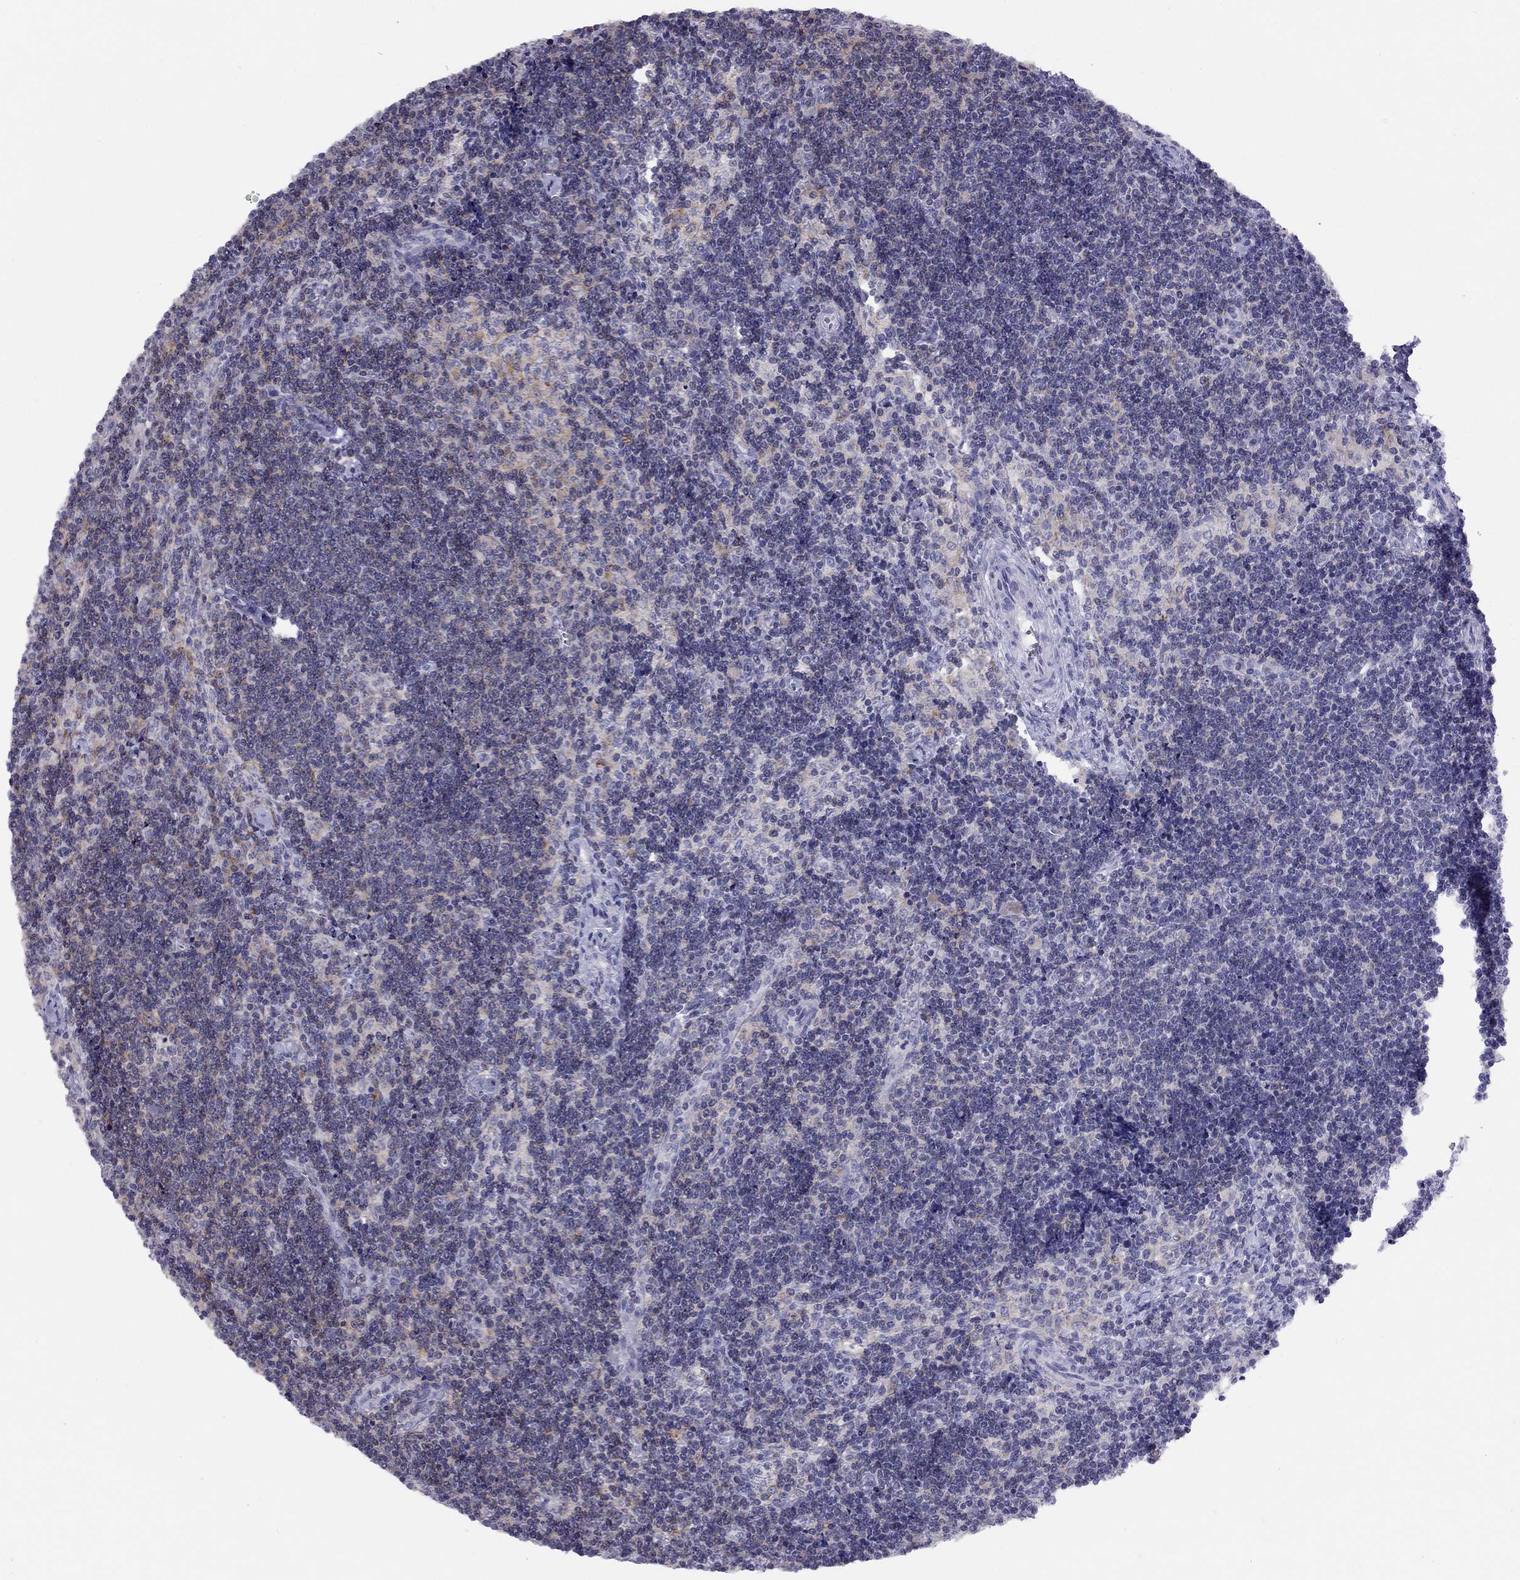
{"staining": {"intensity": "negative", "quantity": "none", "location": "none"}, "tissue": "lymph node", "cell_type": "Germinal center cells", "image_type": "normal", "snomed": [{"axis": "morphology", "description": "Normal tissue, NOS"}, {"axis": "topography", "description": "Lymph node"}], "caption": "A histopathology image of human lymph node is negative for staining in germinal center cells. (Brightfield microscopy of DAB (3,3'-diaminobenzidine) immunohistochemistry at high magnification).", "gene": "CITED1", "patient": {"sex": "female", "age": 51}}